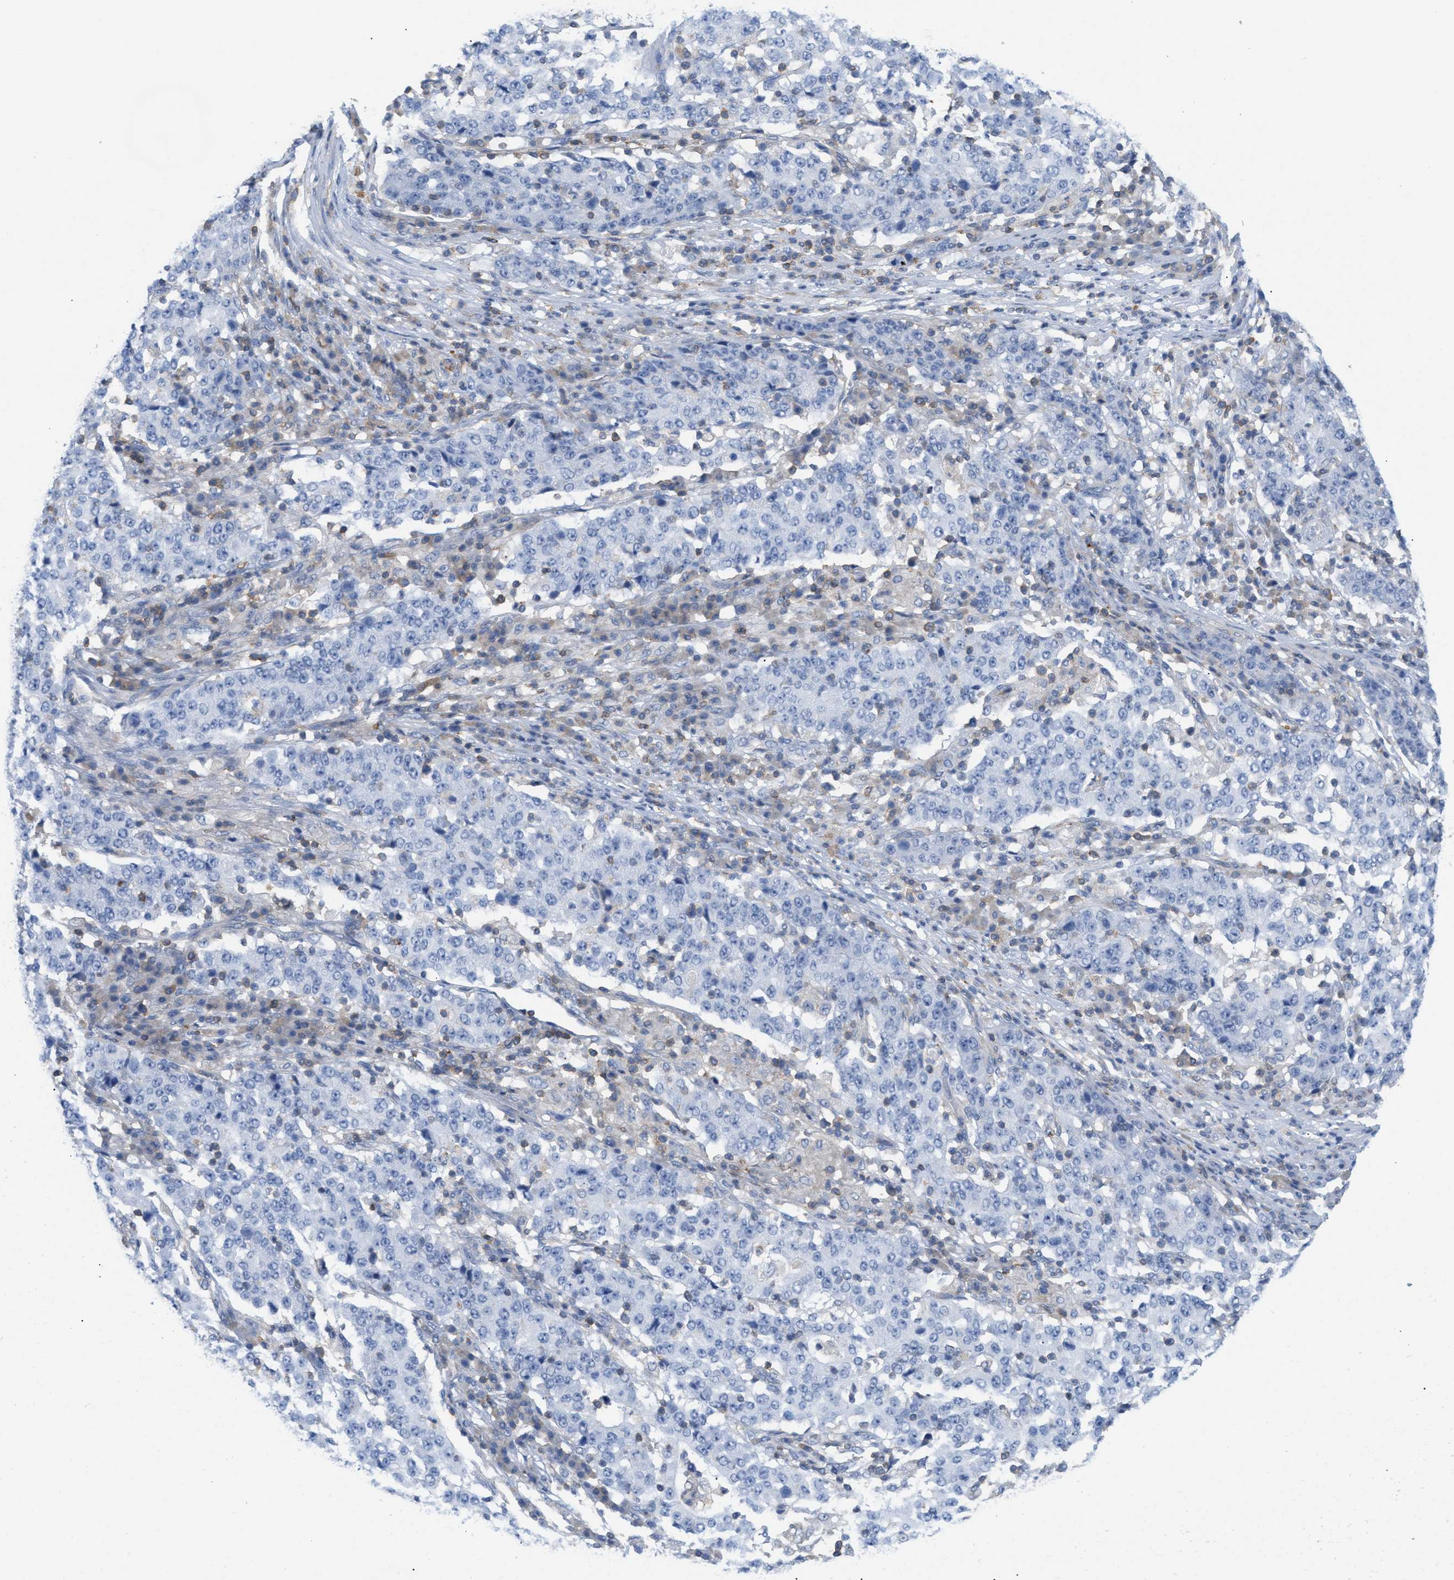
{"staining": {"intensity": "negative", "quantity": "none", "location": "none"}, "tissue": "stomach cancer", "cell_type": "Tumor cells", "image_type": "cancer", "snomed": [{"axis": "morphology", "description": "Adenocarcinoma, NOS"}, {"axis": "topography", "description": "Stomach"}], "caption": "This is an immunohistochemistry (IHC) image of human adenocarcinoma (stomach). There is no staining in tumor cells.", "gene": "IL16", "patient": {"sex": "male", "age": 59}}